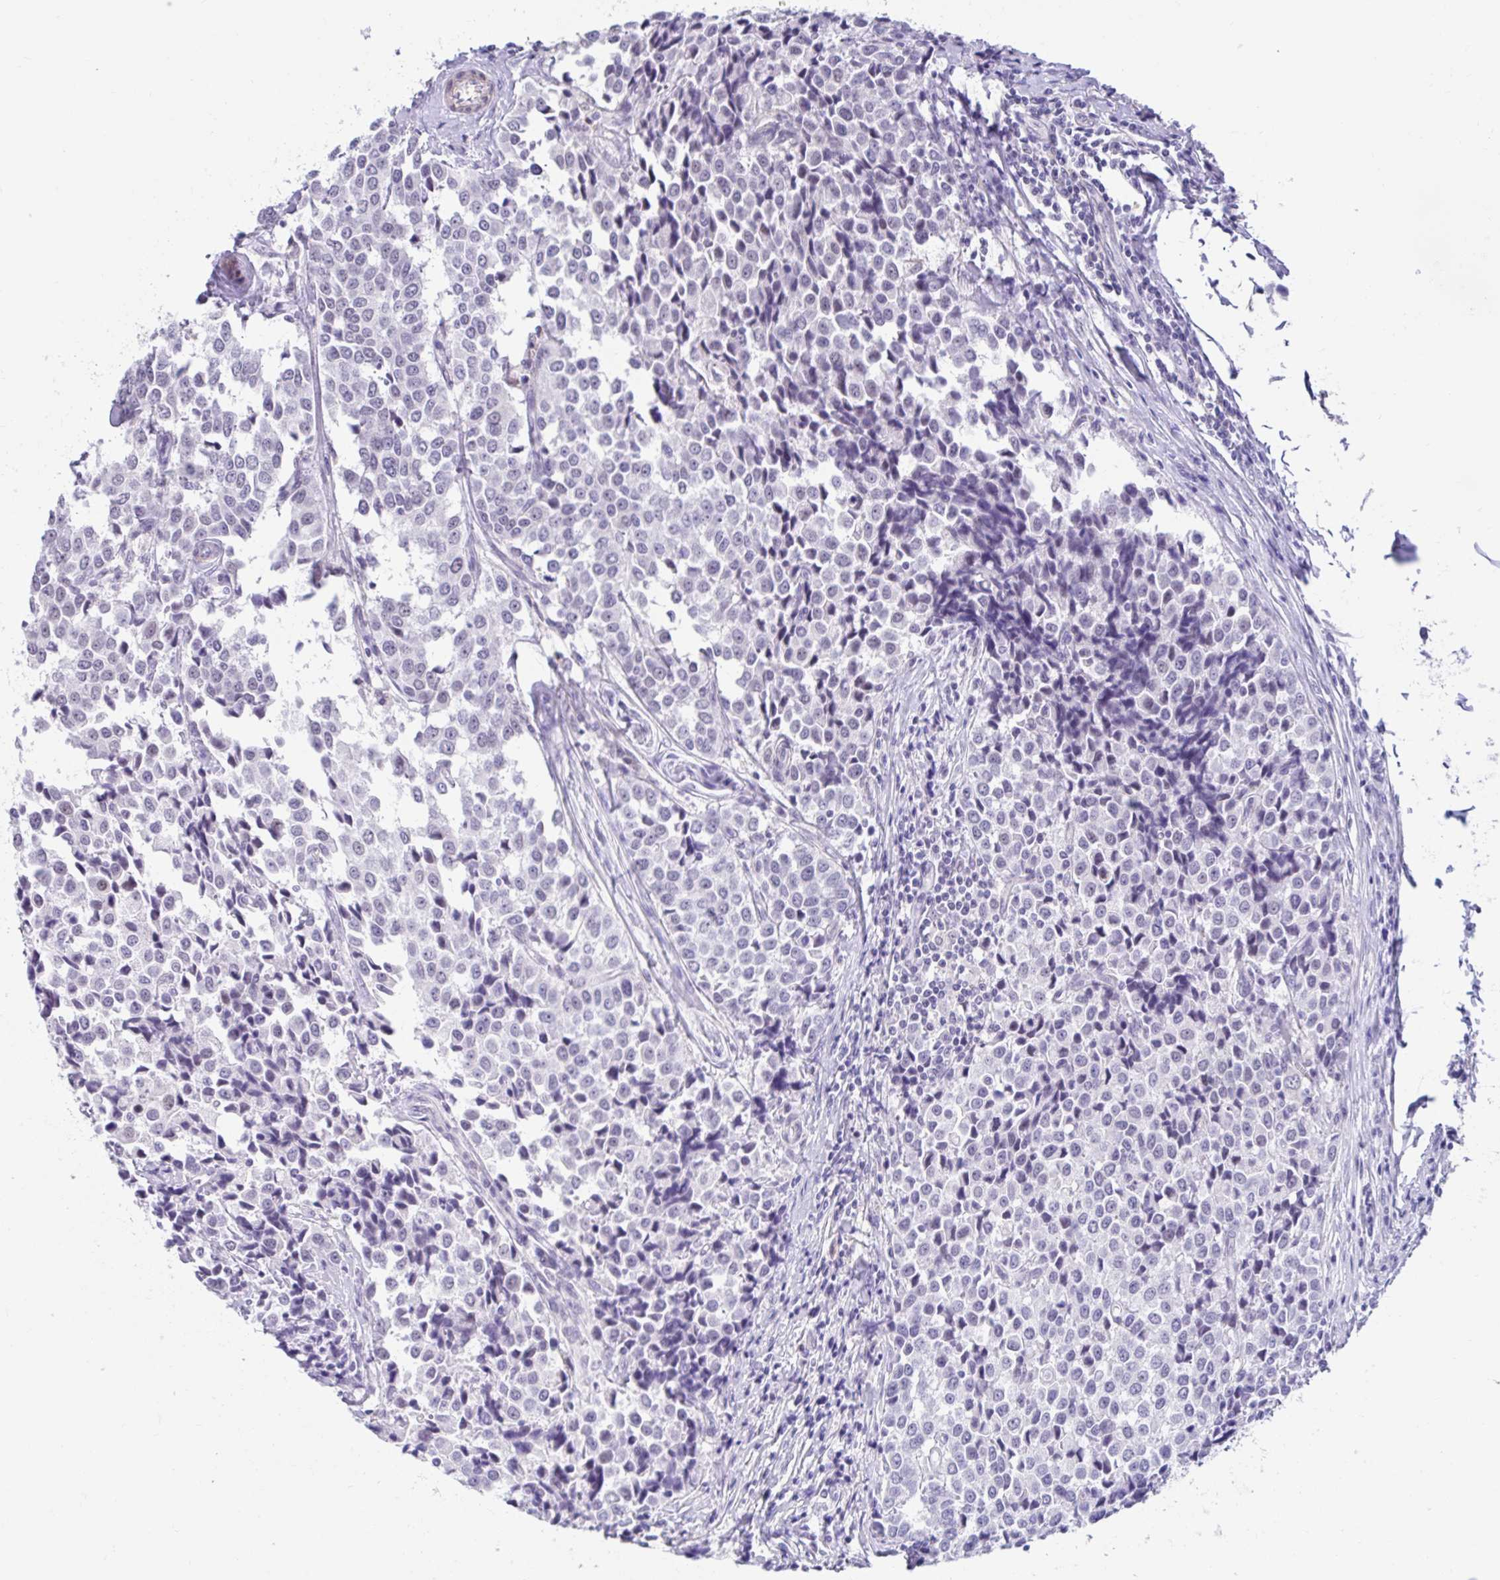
{"staining": {"intensity": "negative", "quantity": "none", "location": "none"}, "tissue": "breast cancer", "cell_type": "Tumor cells", "image_type": "cancer", "snomed": [{"axis": "morphology", "description": "Duct carcinoma"}, {"axis": "topography", "description": "Breast"}], "caption": "IHC photomicrograph of neoplastic tissue: intraductal carcinoma (breast) stained with DAB exhibits no significant protein staining in tumor cells. (Stains: DAB immunohistochemistry with hematoxylin counter stain, Microscopy: brightfield microscopy at high magnification).", "gene": "DCAF17", "patient": {"sex": "female", "age": 80}}